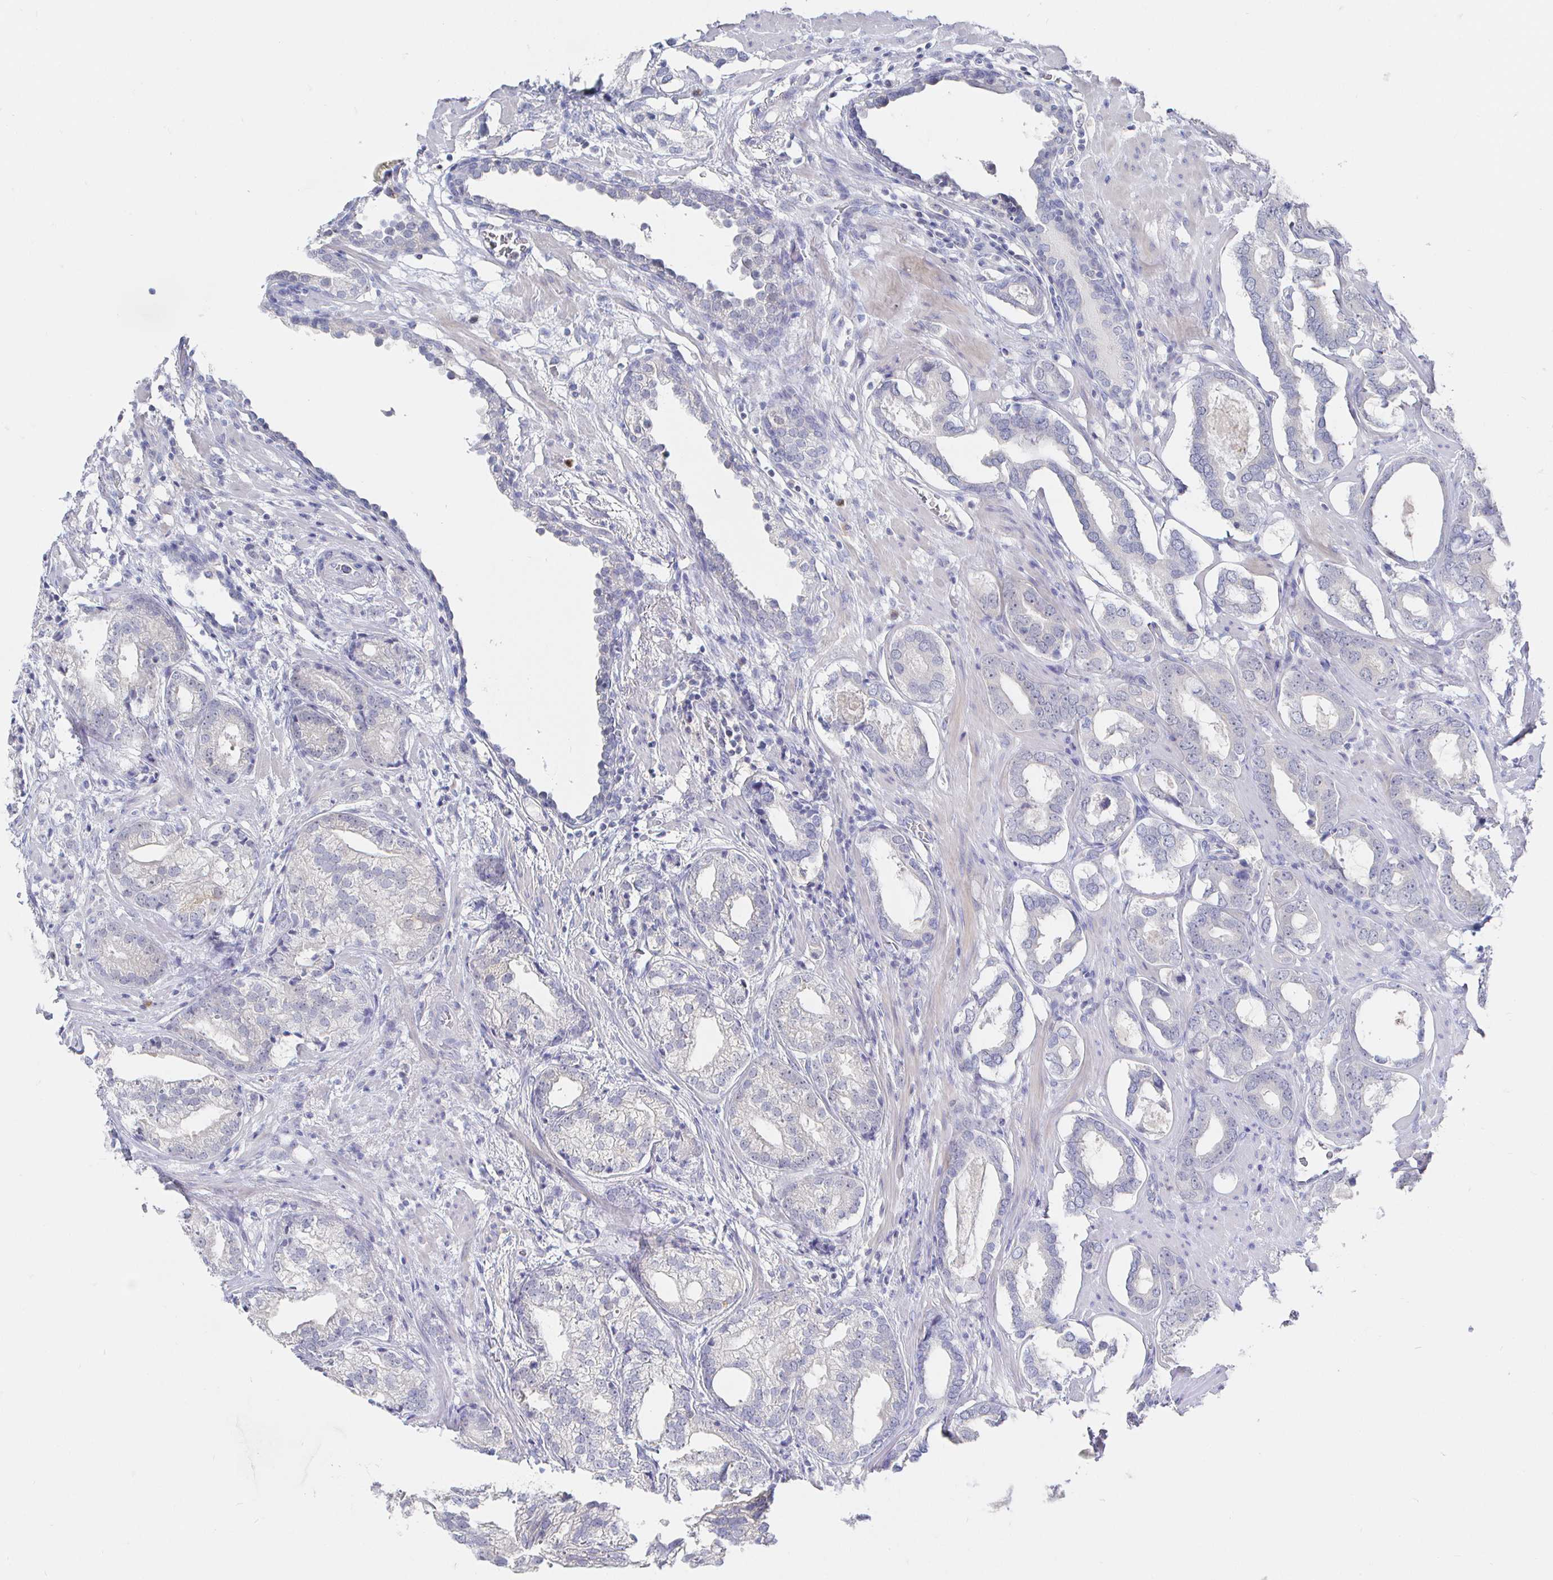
{"staining": {"intensity": "negative", "quantity": "none", "location": "none"}, "tissue": "prostate cancer", "cell_type": "Tumor cells", "image_type": "cancer", "snomed": [{"axis": "morphology", "description": "Adenocarcinoma, High grade"}, {"axis": "topography", "description": "Prostate"}], "caption": "An immunohistochemistry (IHC) histopathology image of adenocarcinoma (high-grade) (prostate) is shown. There is no staining in tumor cells of adenocarcinoma (high-grade) (prostate). The staining was performed using DAB (3,3'-diaminobenzidine) to visualize the protein expression in brown, while the nuclei were stained in blue with hematoxylin (Magnification: 20x).", "gene": "LRRC23", "patient": {"sex": "male", "age": 75}}